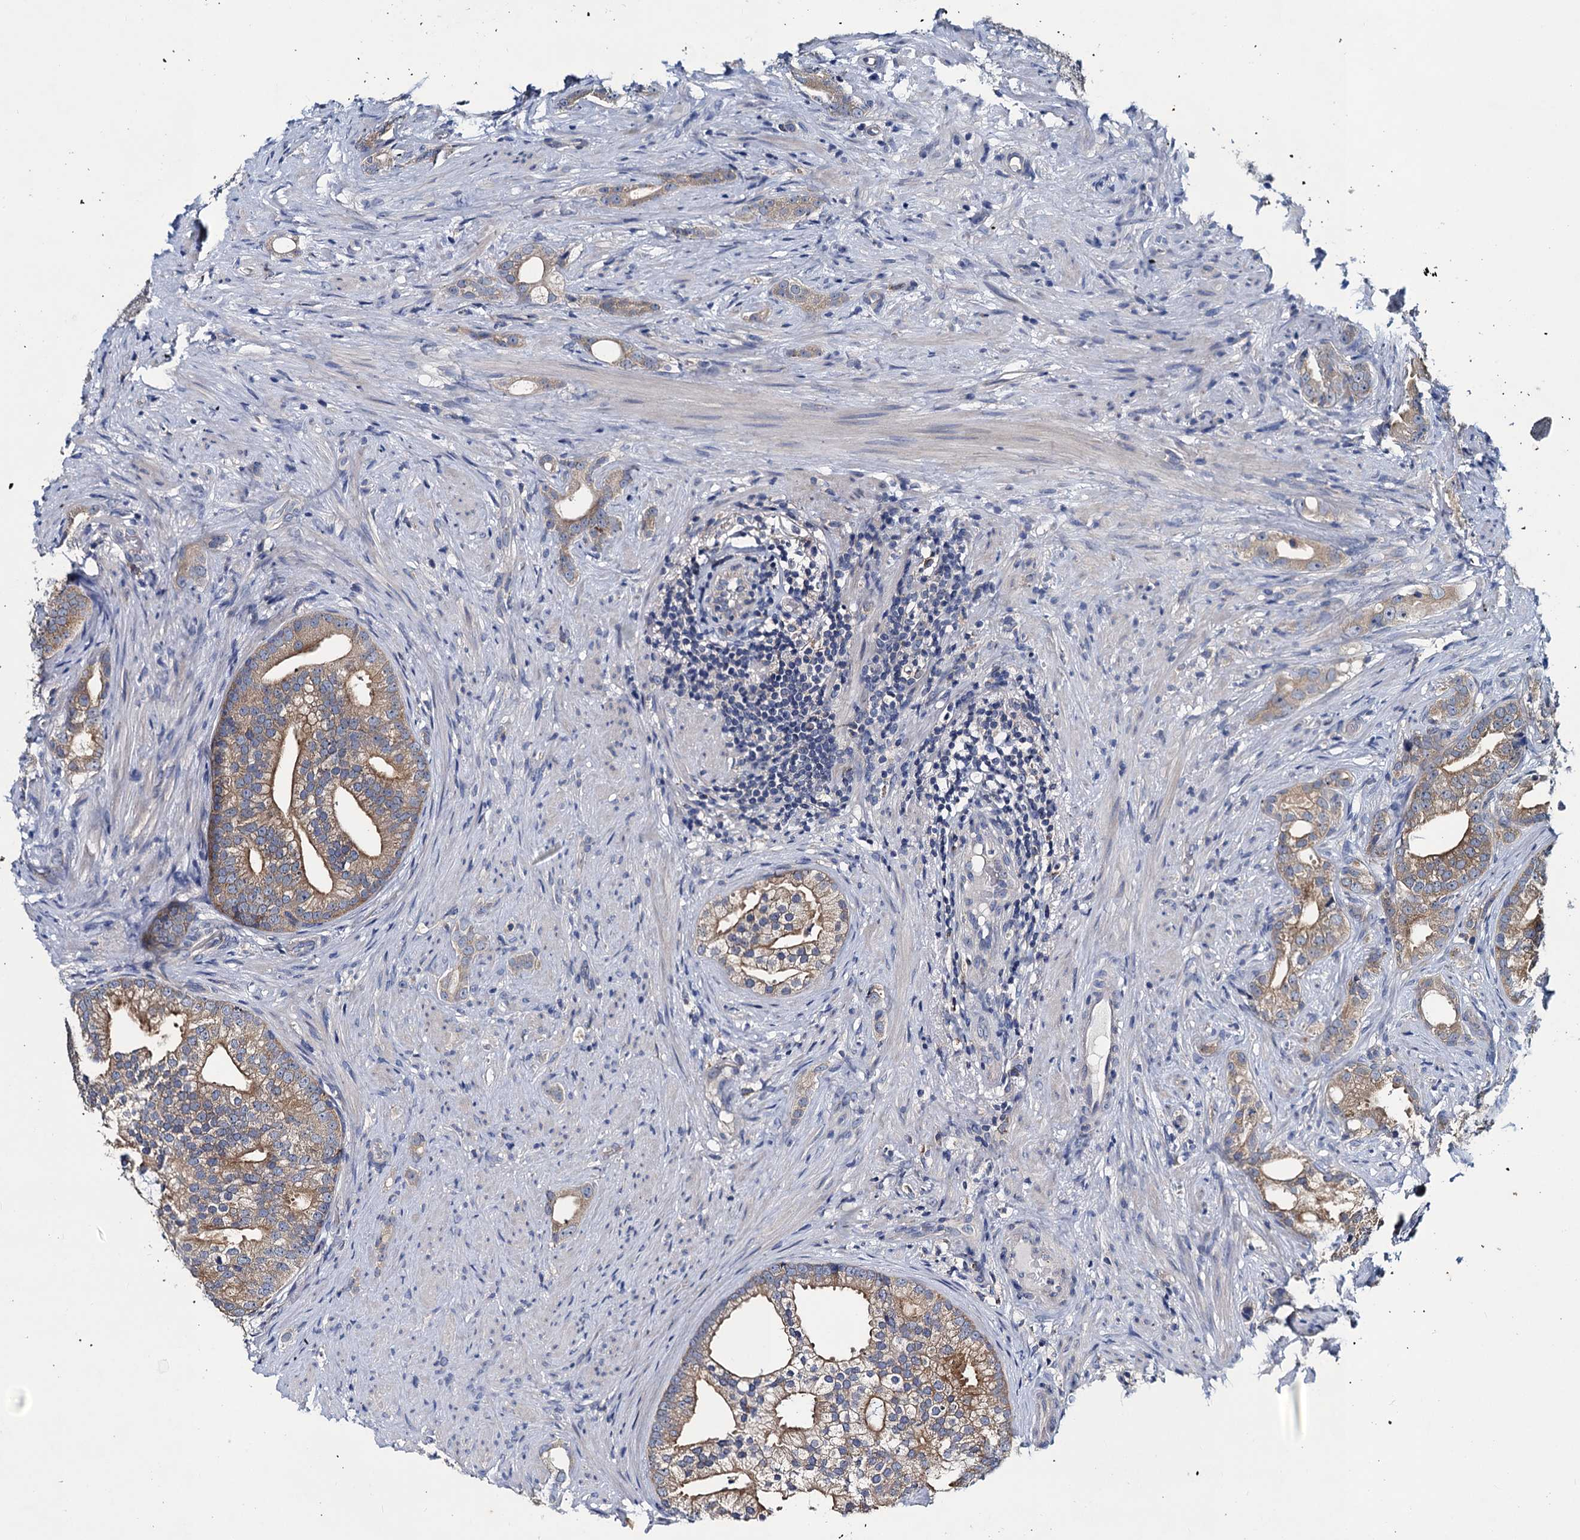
{"staining": {"intensity": "moderate", "quantity": ">75%", "location": "cytoplasmic/membranous"}, "tissue": "prostate cancer", "cell_type": "Tumor cells", "image_type": "cancer", "snomed": [{"axis": "morphology", "description": "Adenocarcinoma, Low grade"}, {"axis": "topography", "description": "Prostate"}], "caption": "Approximately >75% of tumor cells in human prostate cancer (adenocarcinoma (low-grade)) exhibit moderate cytoplasmic/membranous protein staining as visualized by brown immunohistochemical staining.", "gene": "SNAP29", "patient": {"sex": "male", "age": 71}}